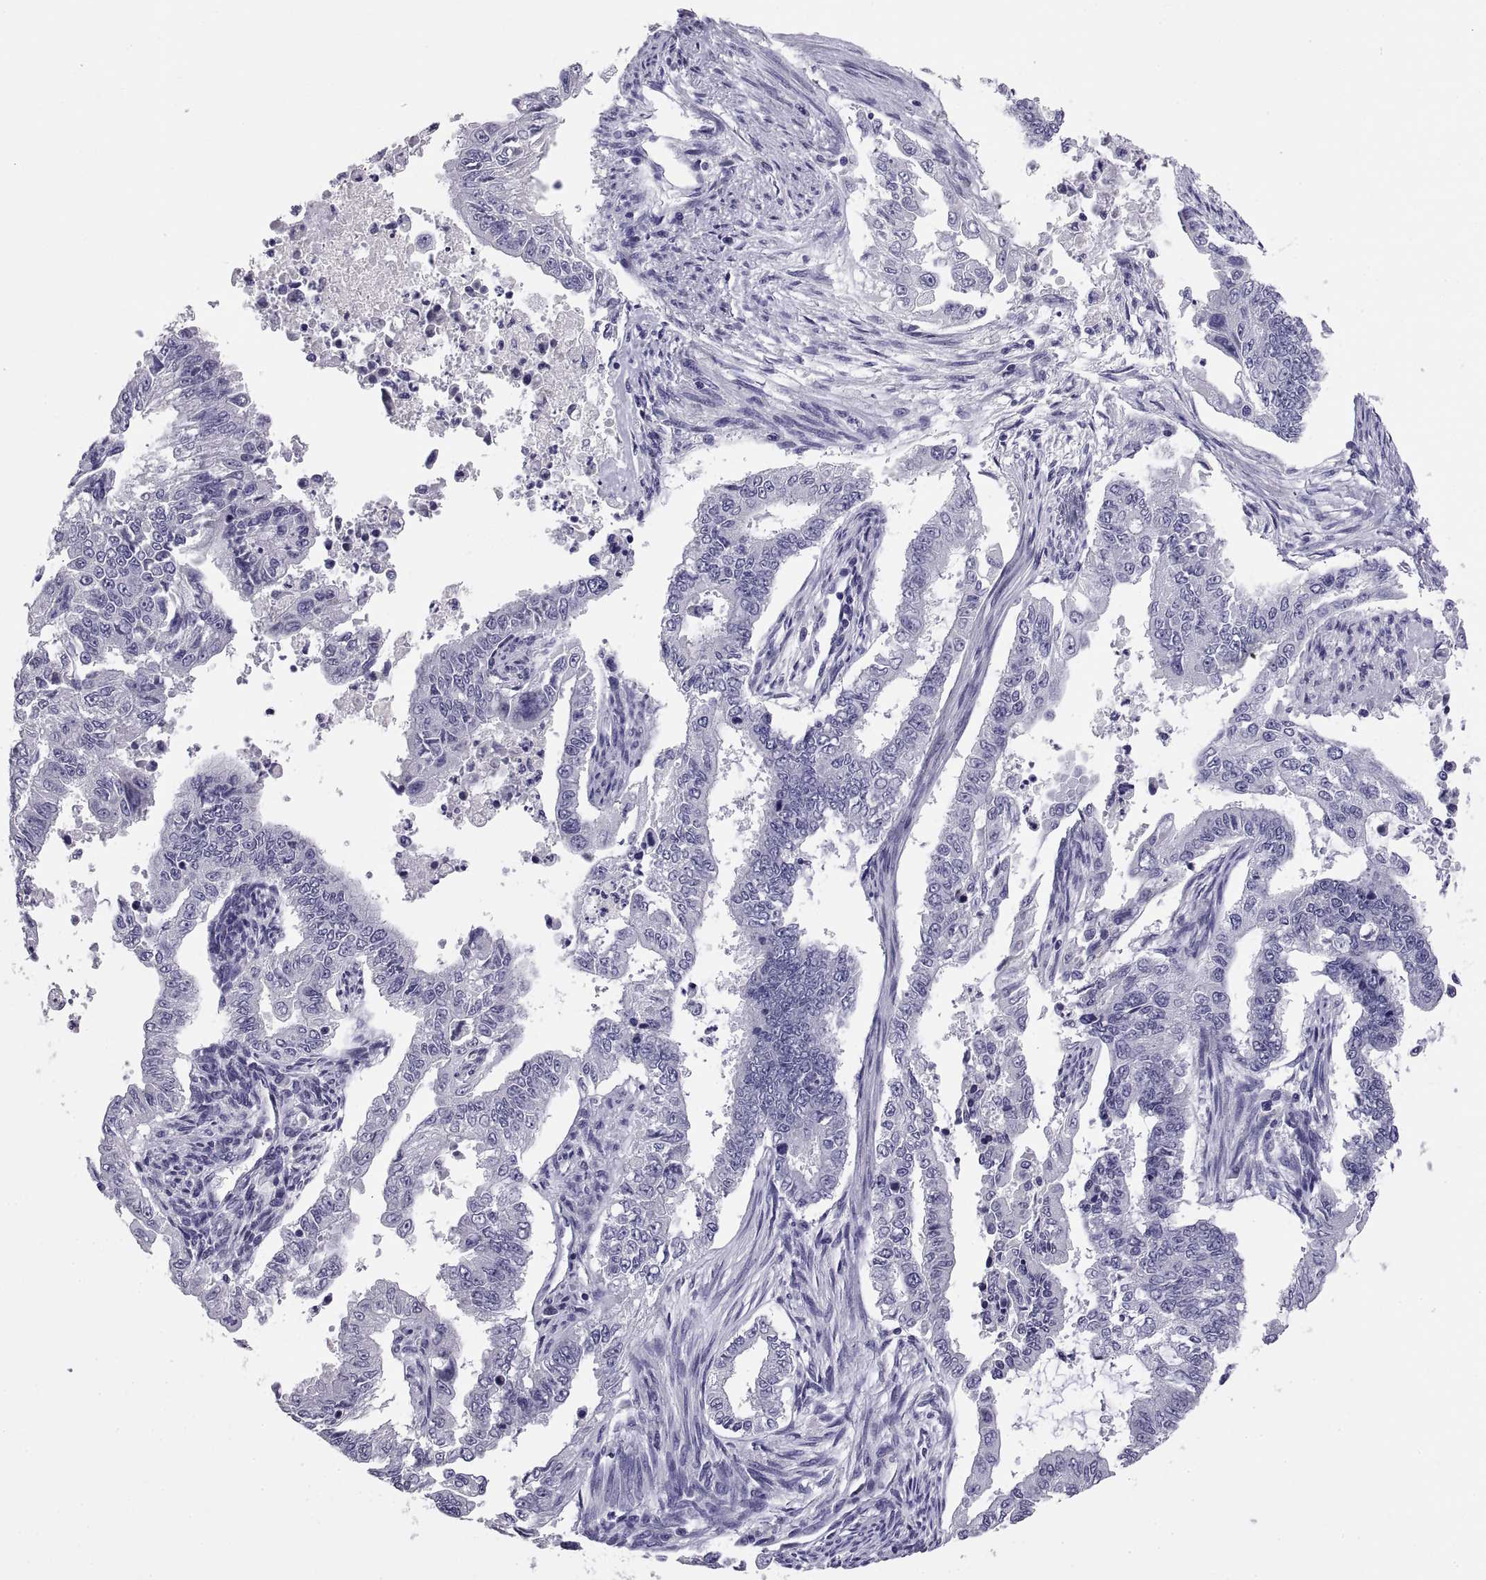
{"staining": {"intensity": "negative", "quantity": "none", "location": "none"}, "tissue": "endometrial cancer", "cell_type": "Tumor cells", "image_type": "cancer", "snomed": [{"axis": "morphology", "description": "Adenocarcinoma, NOS"}, {"axis": "topography", "description": "Uterus"}], "caption": "Micrograph shows no protein positivity in tumor cells of endometrial cancer tissue. Nuclei are stained in blue.", "gene": "TEX13A", "patient": {"sex": "female", "age": 59}}